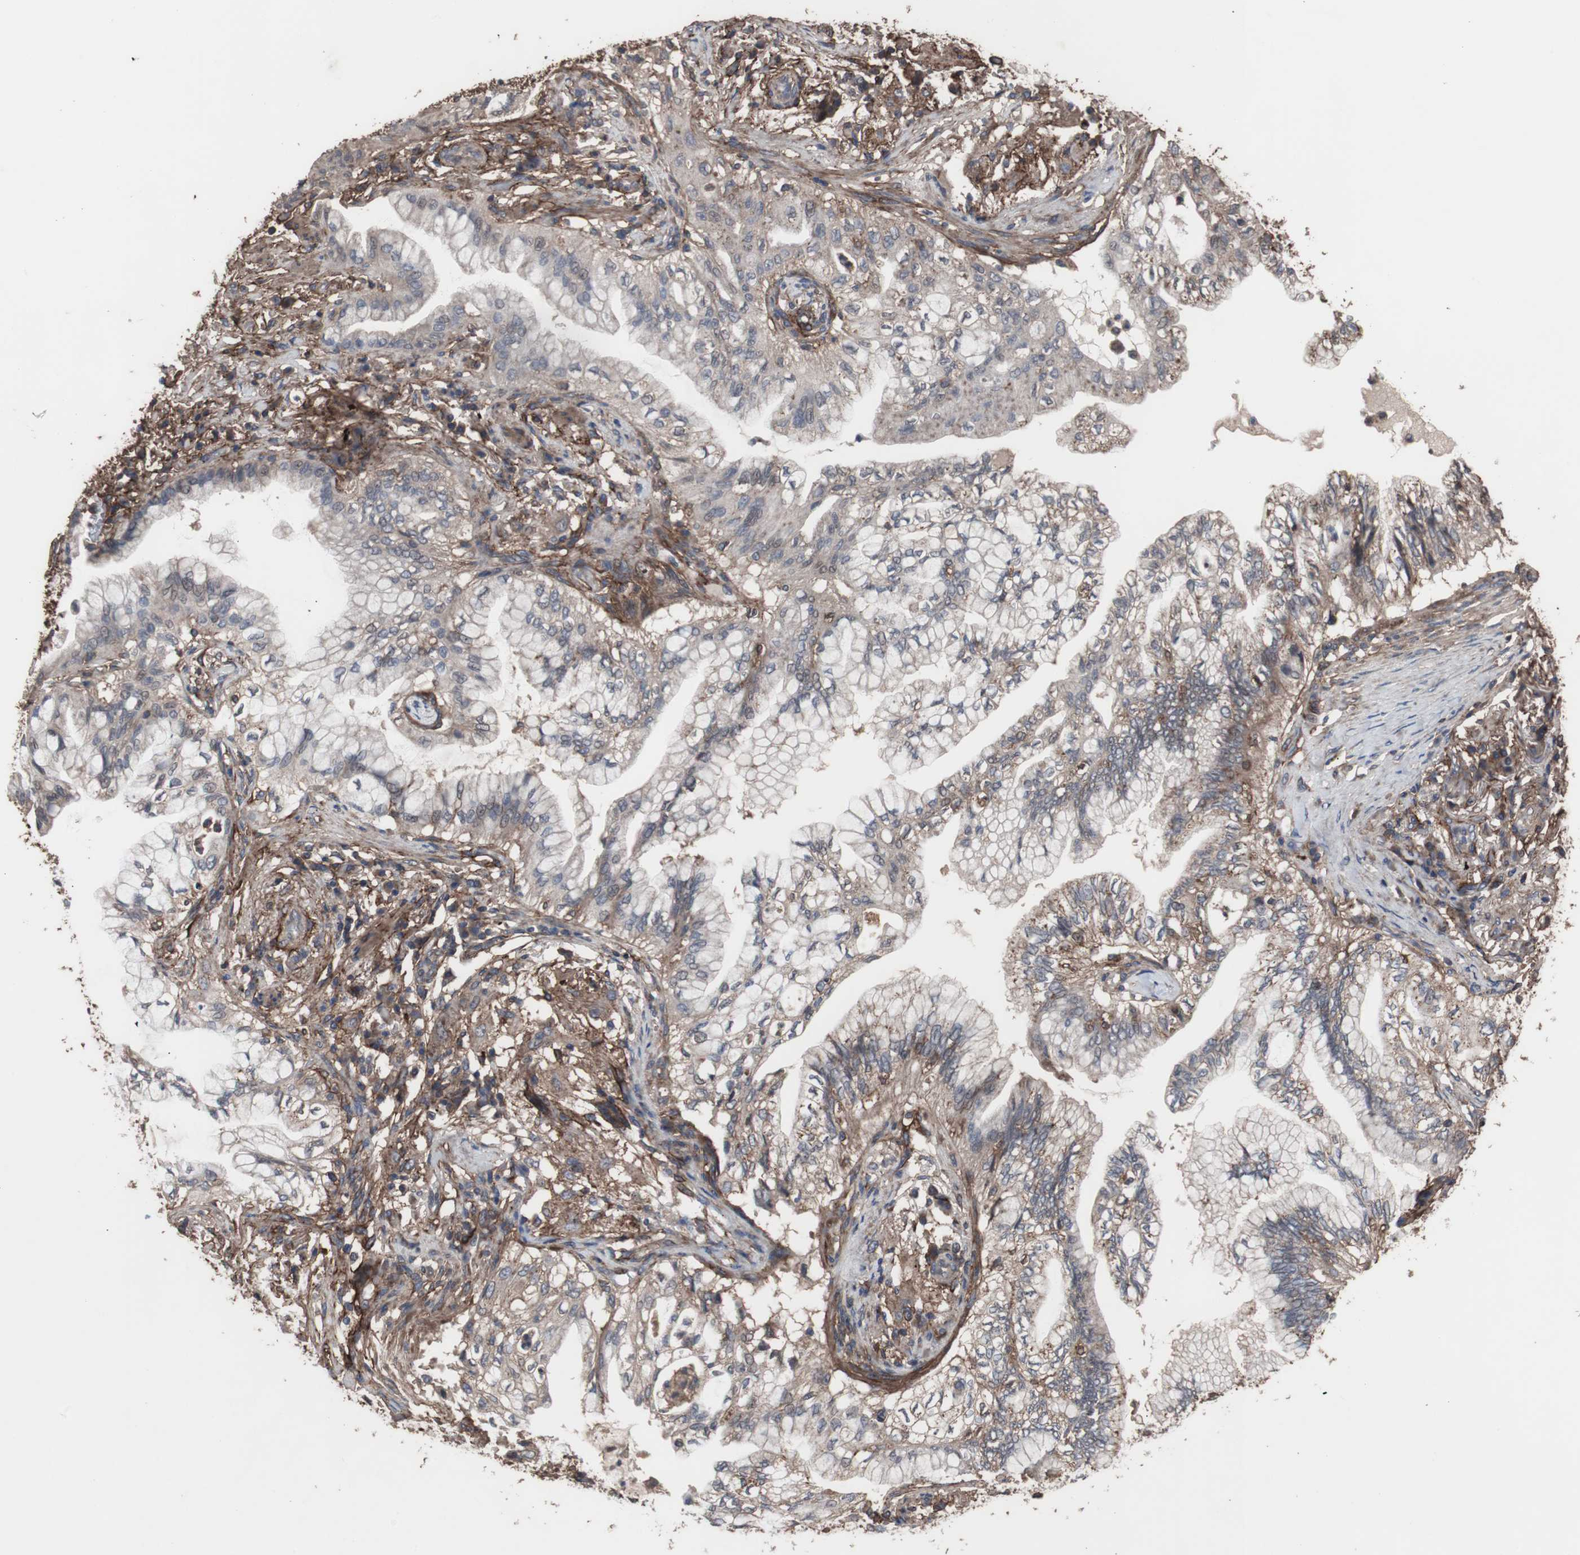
{"staining": {"intensity": "weak", "quantity": "25%-75%", "location": "cytoplasmic/membranous"}, "tissue": "lung cancer", "cell_type": "Tumor cells", "image_type": "cancer", "snomed": [{"axis": "morphology", "description": "Adenocarcinoma, NOS"}, {"axis": "topography", "description": "Lung"}], "caption": "Immunohistochemical staining of human lung cancer (adenocarcinoma) exhibits low levels of weak cytoplasmic/membranous expression in approximately 25%-75% of tumor cells.", "gene": "COL6A2", "patient": {"sex": "female", "age": 70}}